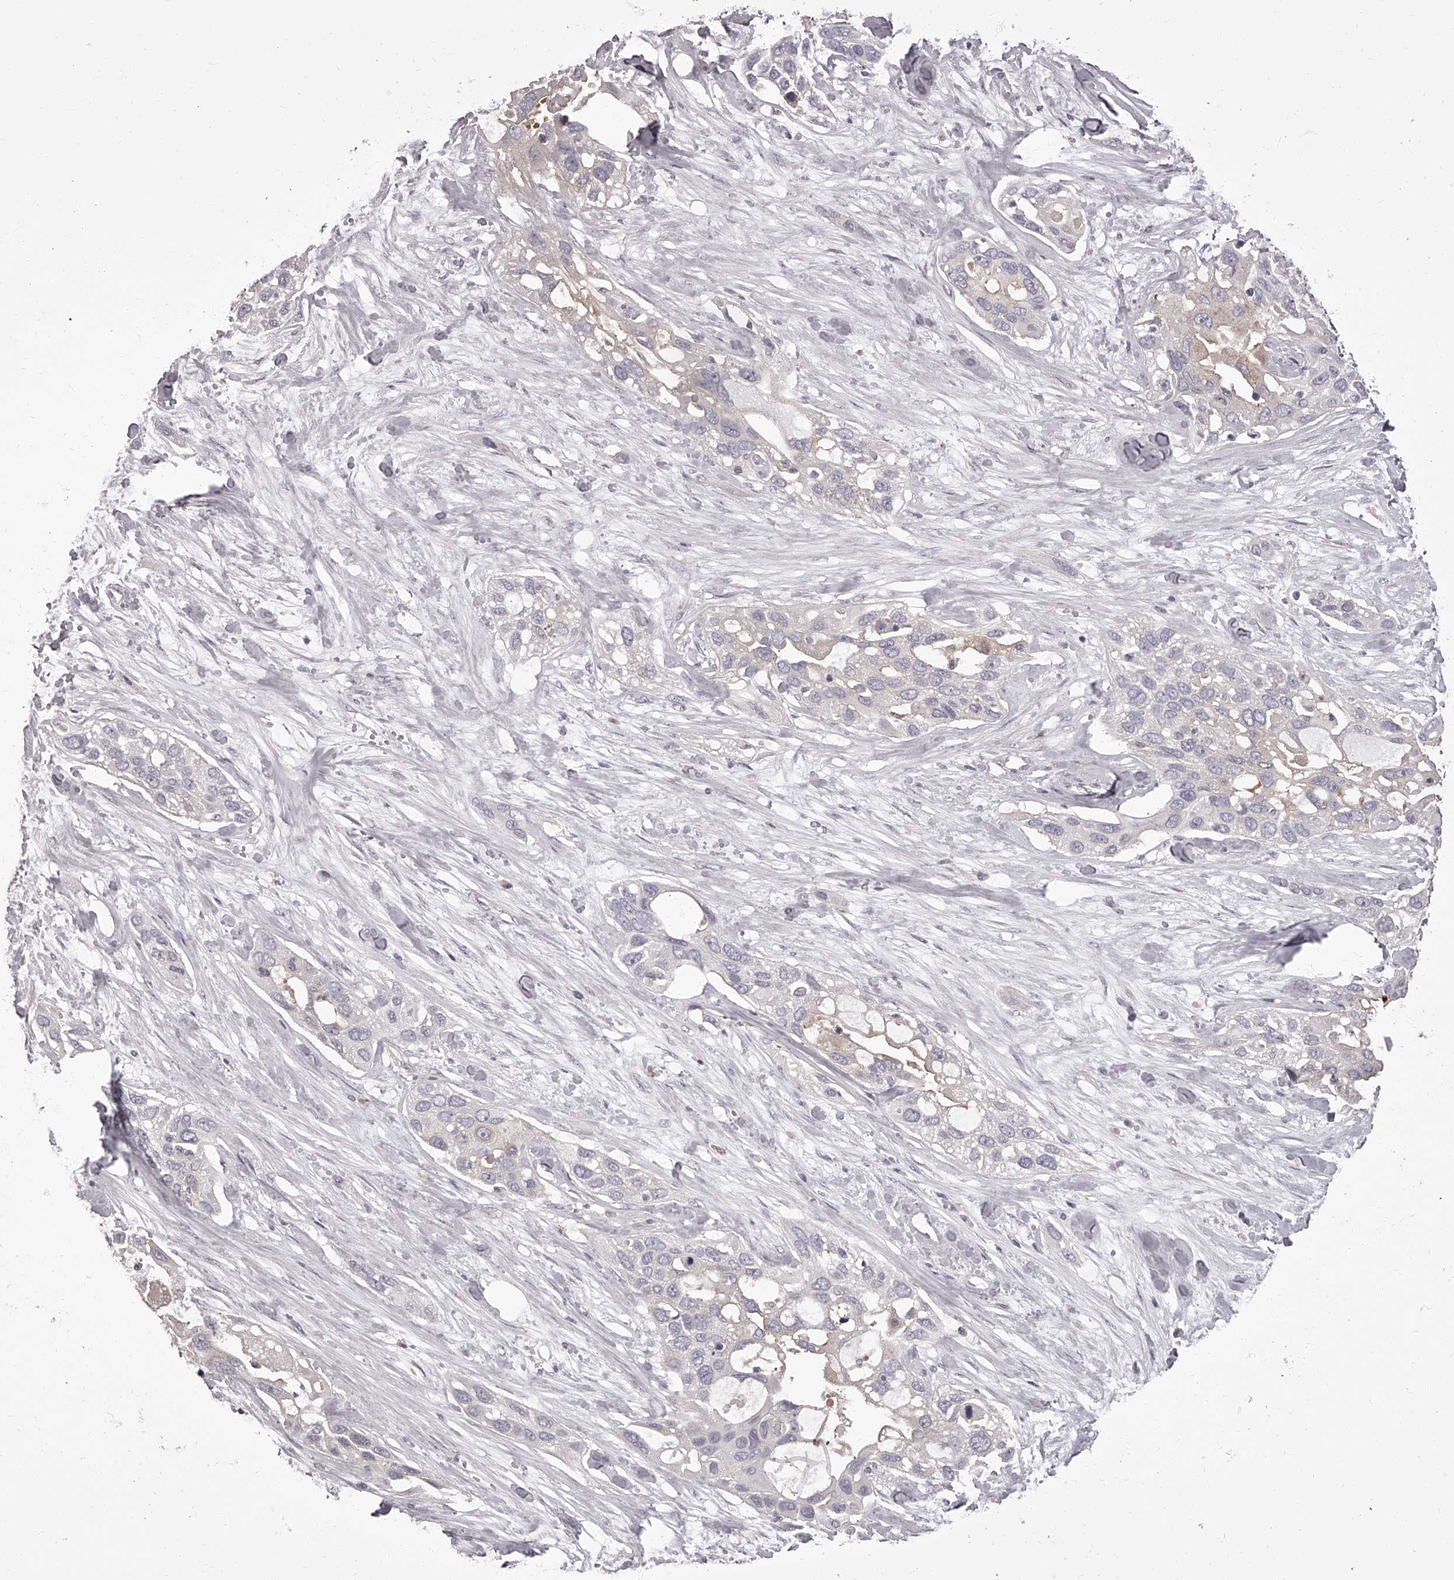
{"staining": {"intensity": "negative", "quantity": "none", "location": "none"}, "tissue": "pancreatic cancer", "cell_type": "Tumor cells", "image_type": "cancer", "snomed": [{"axis": "morphology", "description": "Adenocarcinoma, NOS"}, {"axis": "topography", "description": "Pancreas"}], "caption": "Pancreatic cancer stained for a protein using immunohistochemistry (IHC) demonstrates no positivity tumor cells.", "gene": "APEH", "patient": {"sex": "female", "age": 60}}